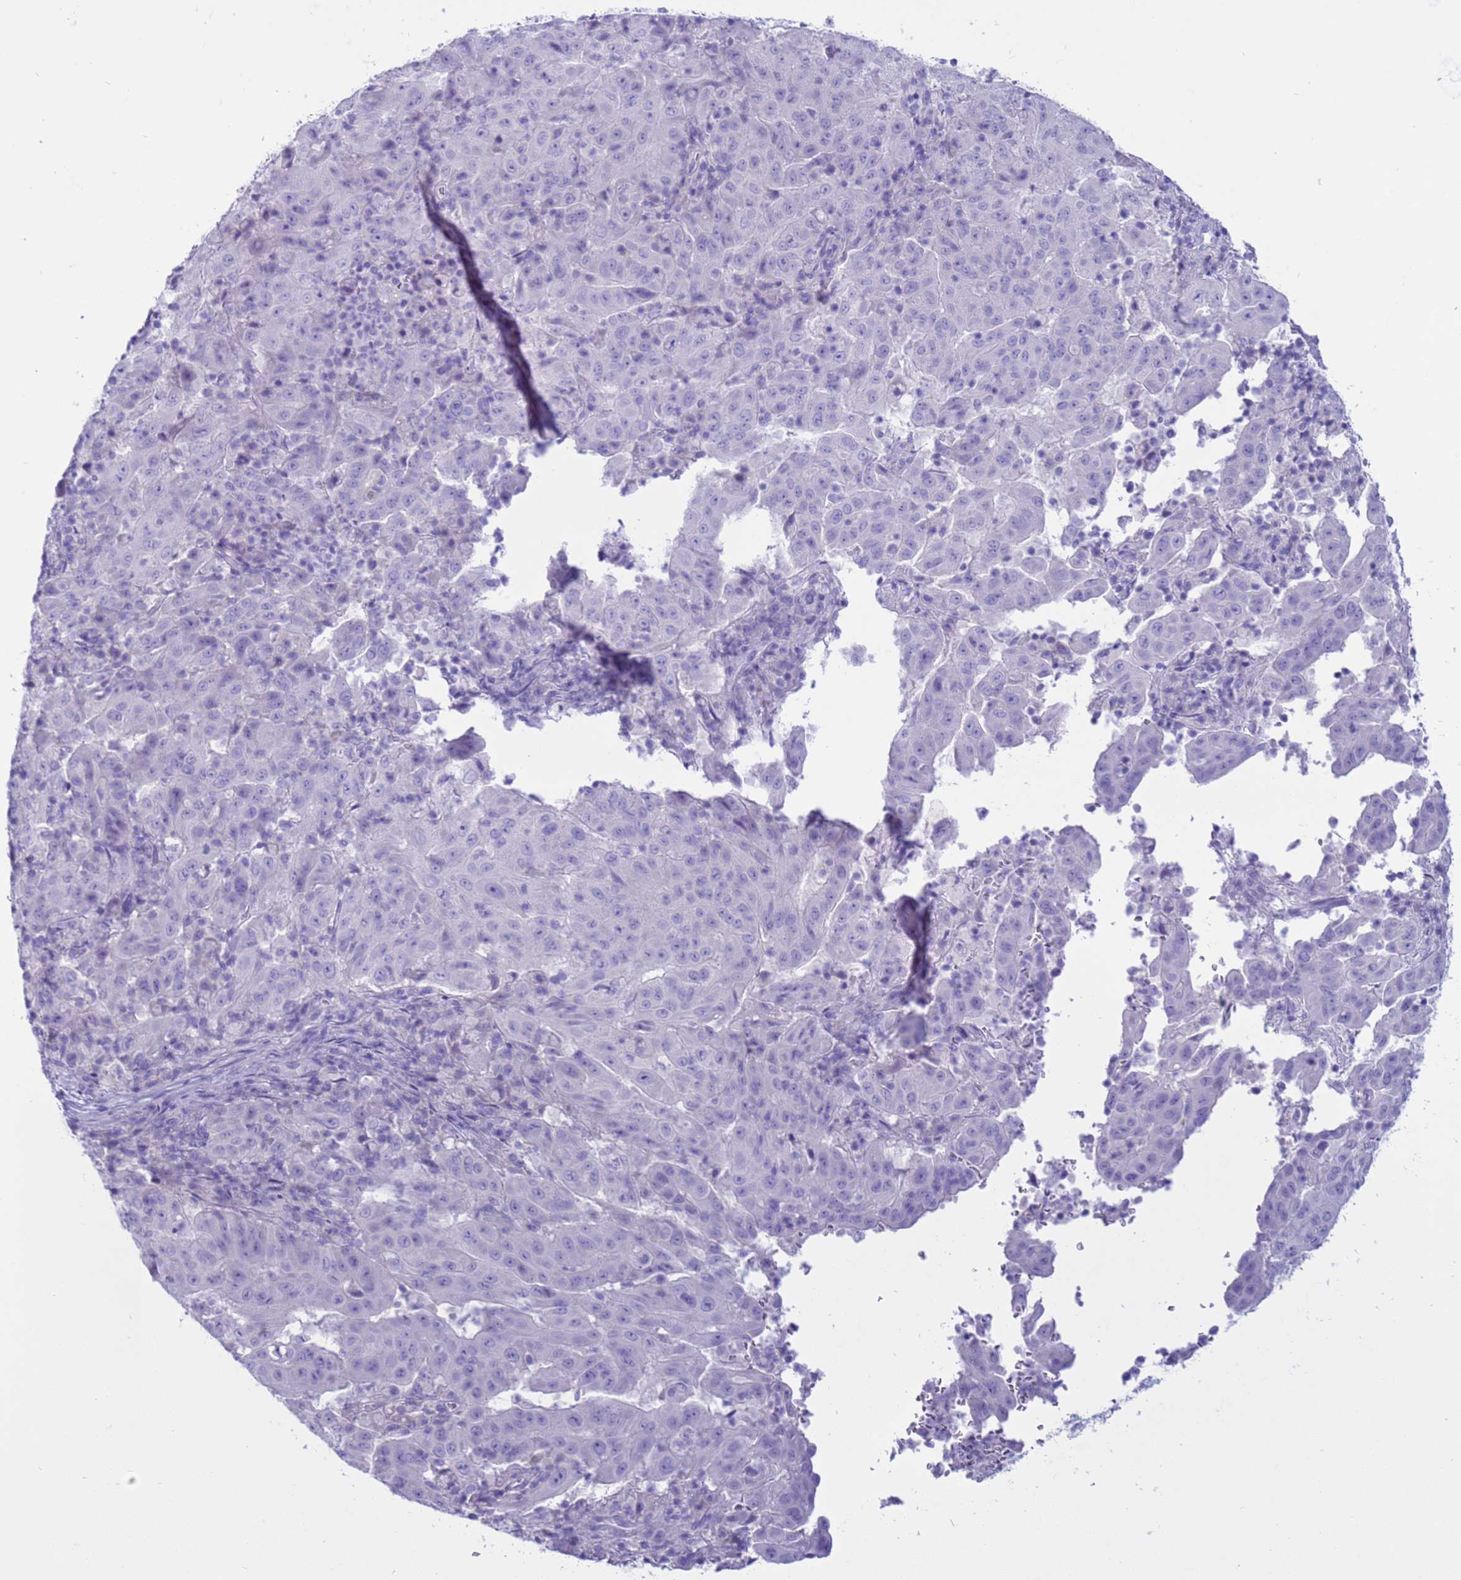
{"staining": {"intensity": "negative", "quantity": "none", "location": "none"}, "tissue": "pancreatic cancer", "cell_type": "Tumor cells", "image_type": "cancer", "snomed": [{"axis": "morphology", "description": "Adenocarcinoma, NOS"}, {"axis": "topography", "description": "Pancreas"}], "caption": "An immunohistochemistry (IHC) micrograph of pancreatic adenocarcinoma is shown. There is no staining in tumor cells of pancreatic adenocarcinoma.", "gene": "CST4", "patient": {"sex": "male", "age": 63}}